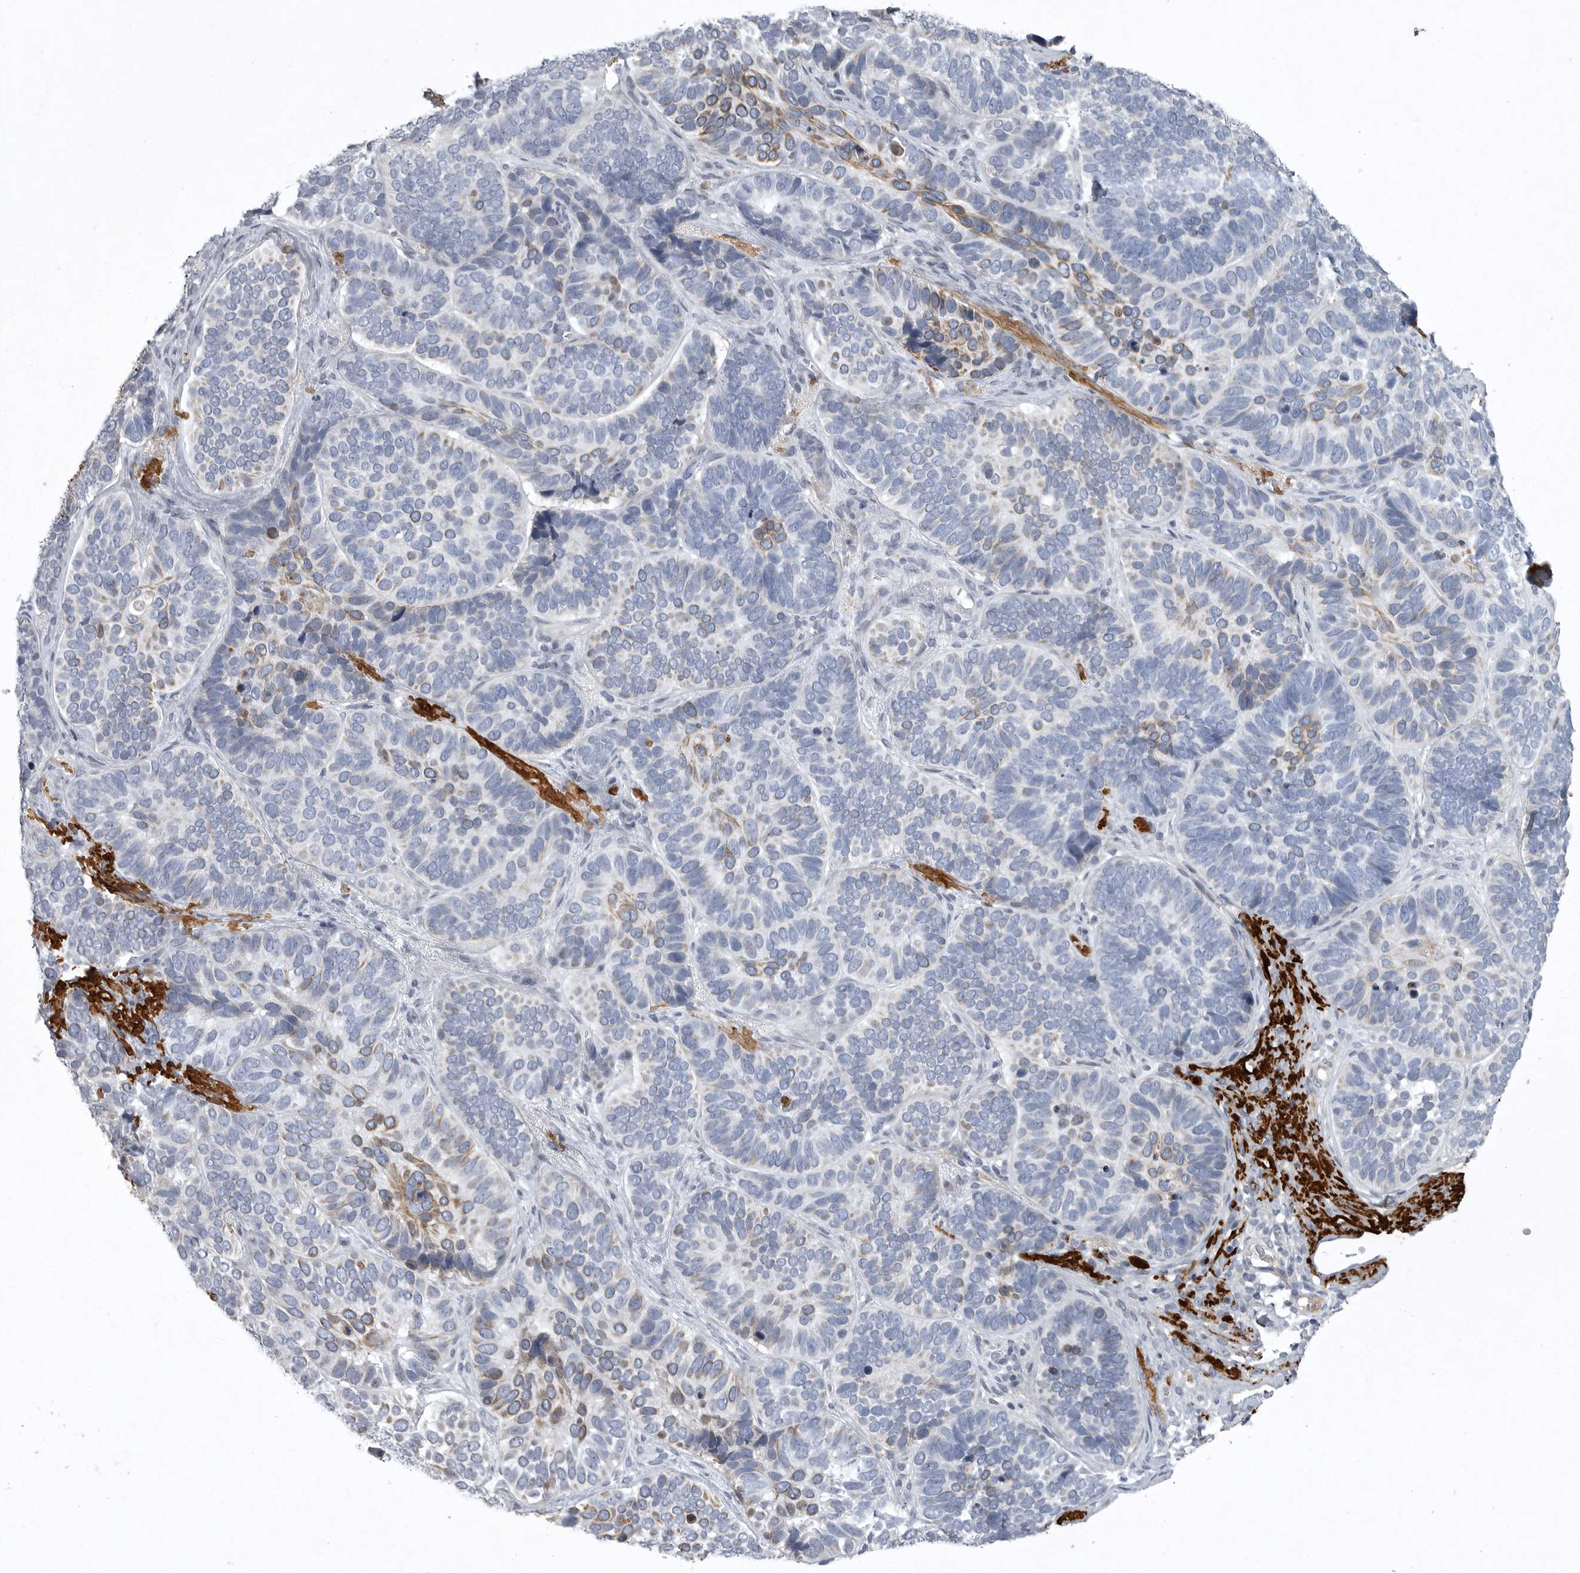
{"staining": {"intensity": "negative", "quantity": "none", "location": "none"}, "tissue": "skin cancer", "cell_type": "Tumor cells", "image_type": "cancer", "snomed": [{"axis": "morphology", "description": "Basal cell carcinoma"}, {"axis": "topography", "description": "Skin"}], "caption": "Skin basal cell carcinoma was stained to show a protein in brown. There is no significant staining in tumor cells.", "gene": "CRP", "patient": {"sex": "male", "age": 62}}